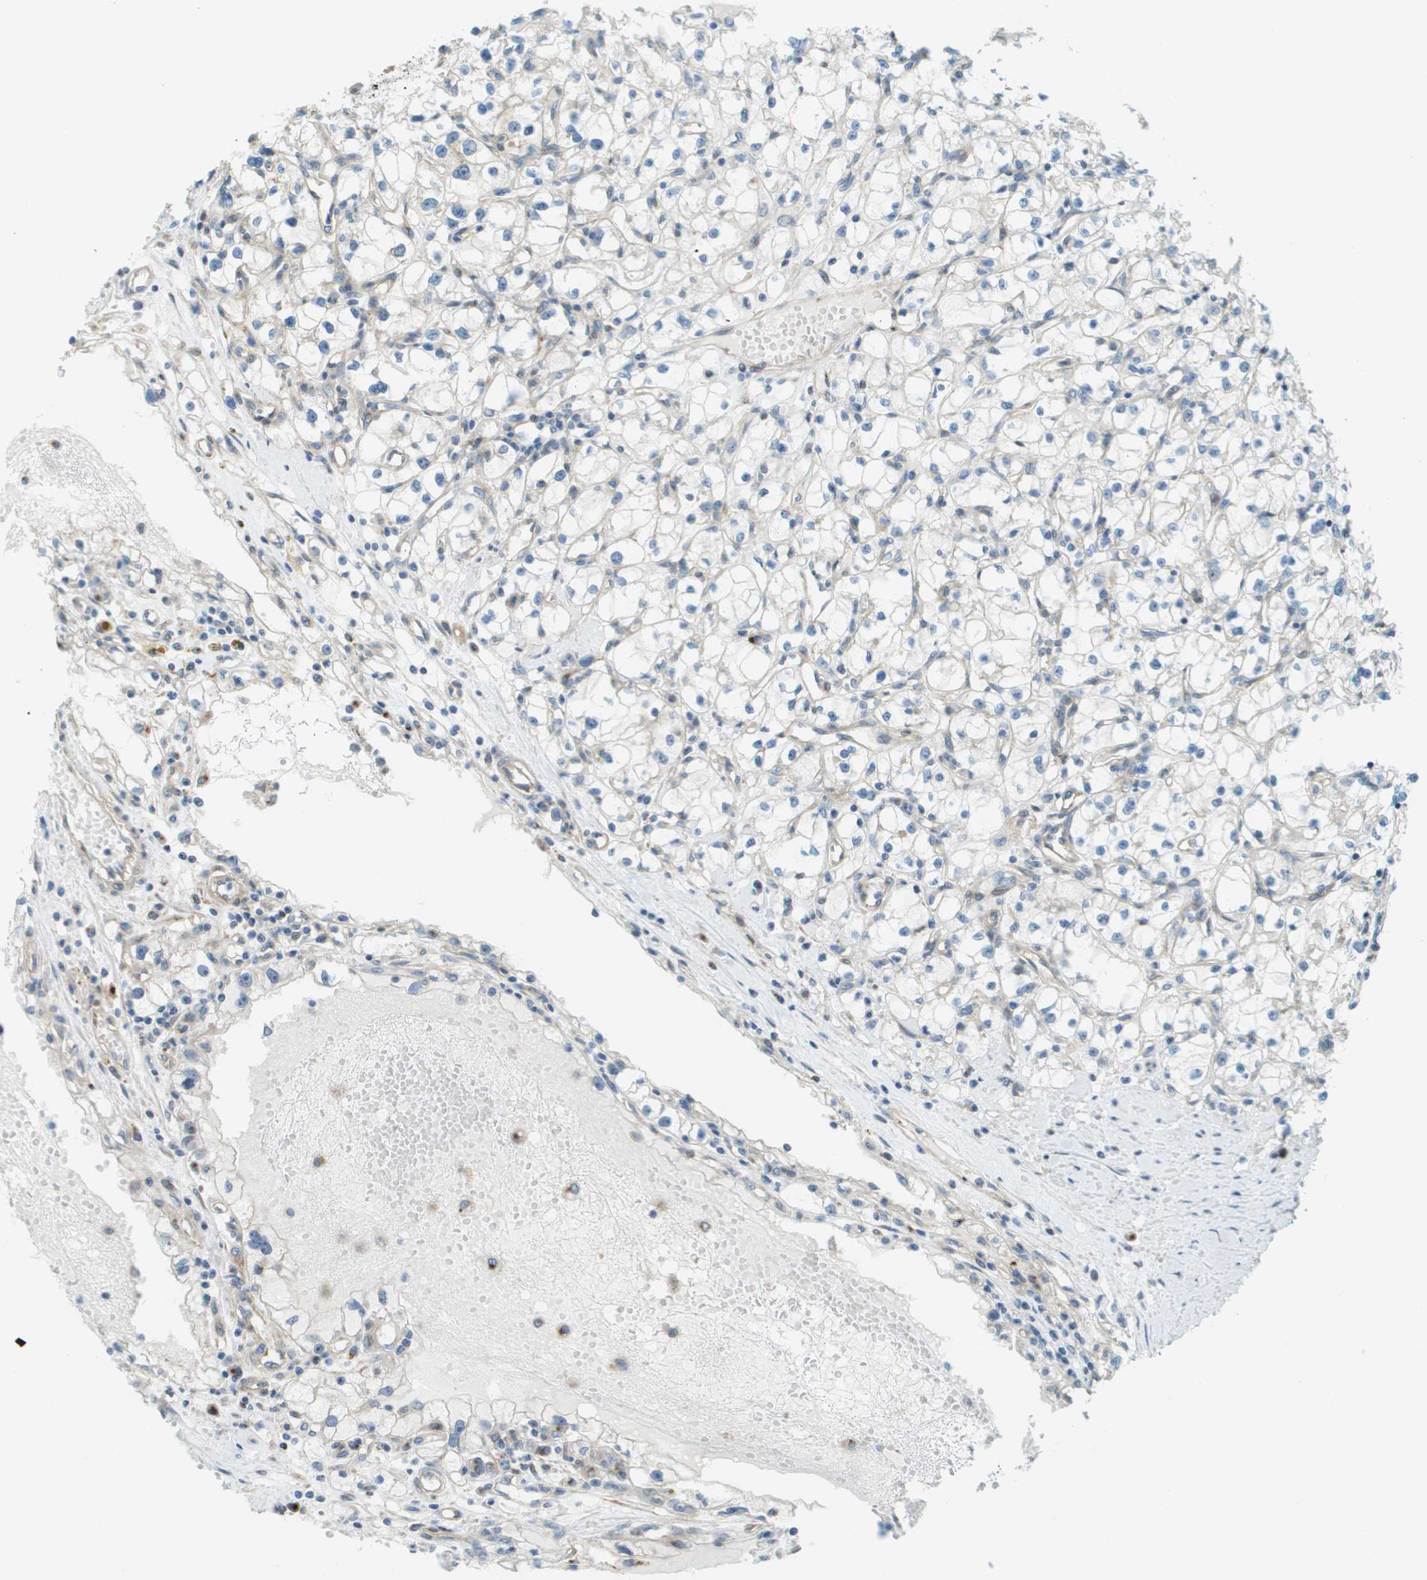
{"staining": {"intensity": "negative", "quantity": "none", "location": "none"}, "tissue": "renal cancer", "cell_type": "Tumor cells", "image_type": "cancer", "snomed": [{"axis": "morphology", "description": "Adenocarcinoma, NOS"}, {"axis": "topography", "description": "Kidney"}], "caption": "Immunohistochemistry (IHC) of human renal cancer (adenocarcinoma) demonstrates no expression in tumor cells.", "gene": "ACBD3", "patient": {"sex": "male", "age": 56}}